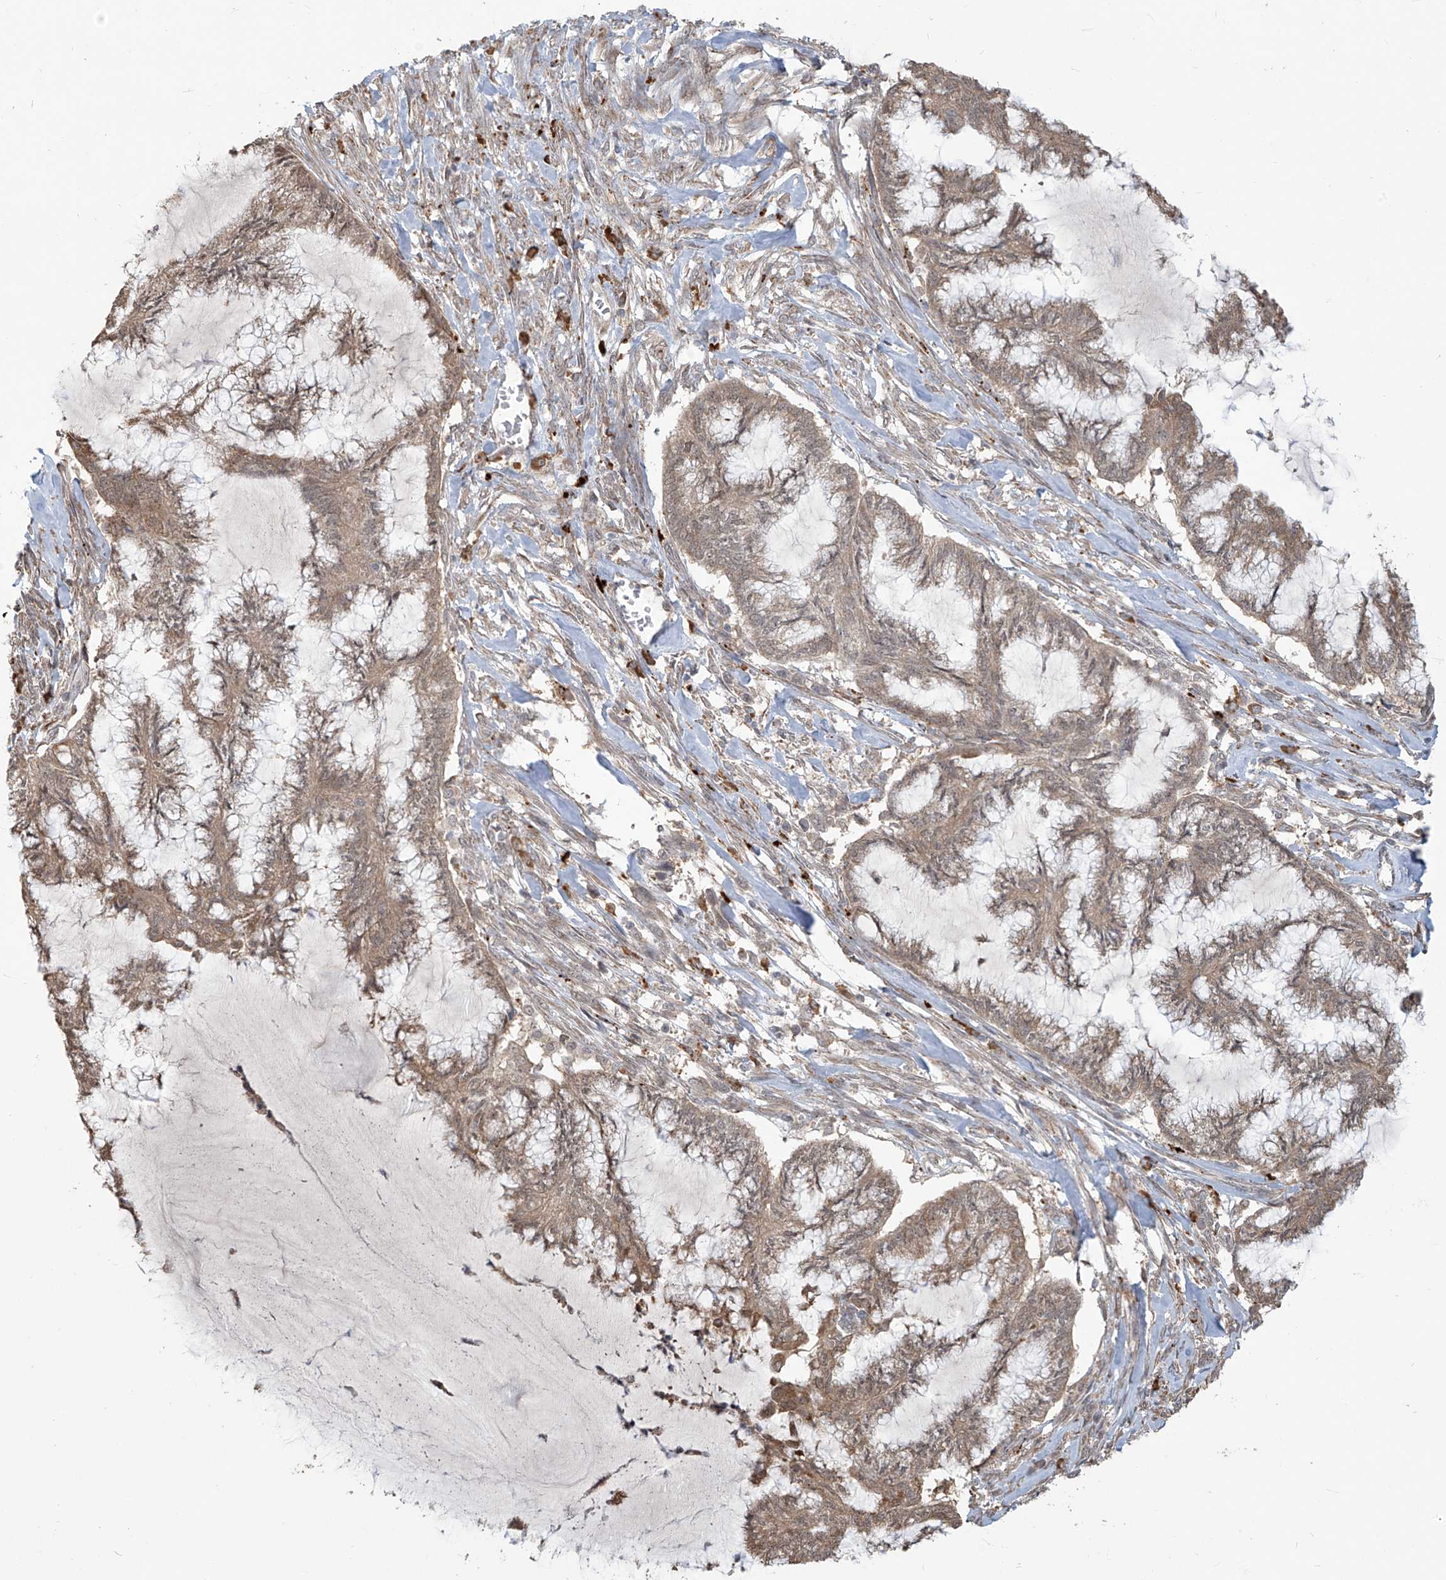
{"staining": {"intensity": "weak", "quantity": ">75%", "location": "cytoplasmic/membranous,nuclear"}, "tissue": "endometrial cancer", "cell_type": "Tumor cells", "image_type": "cancer", "snomed": [{"axis": "morphology", "description": "Adenocarcinoma, NOS"}, {"axis": "topography", "description": "Endometrium"}], "caption": "A micrograph showing weak cytoplasmic/membranous and nuclear staining in approximately >75% of tumor cells in endometrial adenocarcinoma, as visualized by brown immunohistochemical staining.", "gene": "PLEKHM3", "patient": {"sex": "female", "age": 86}}